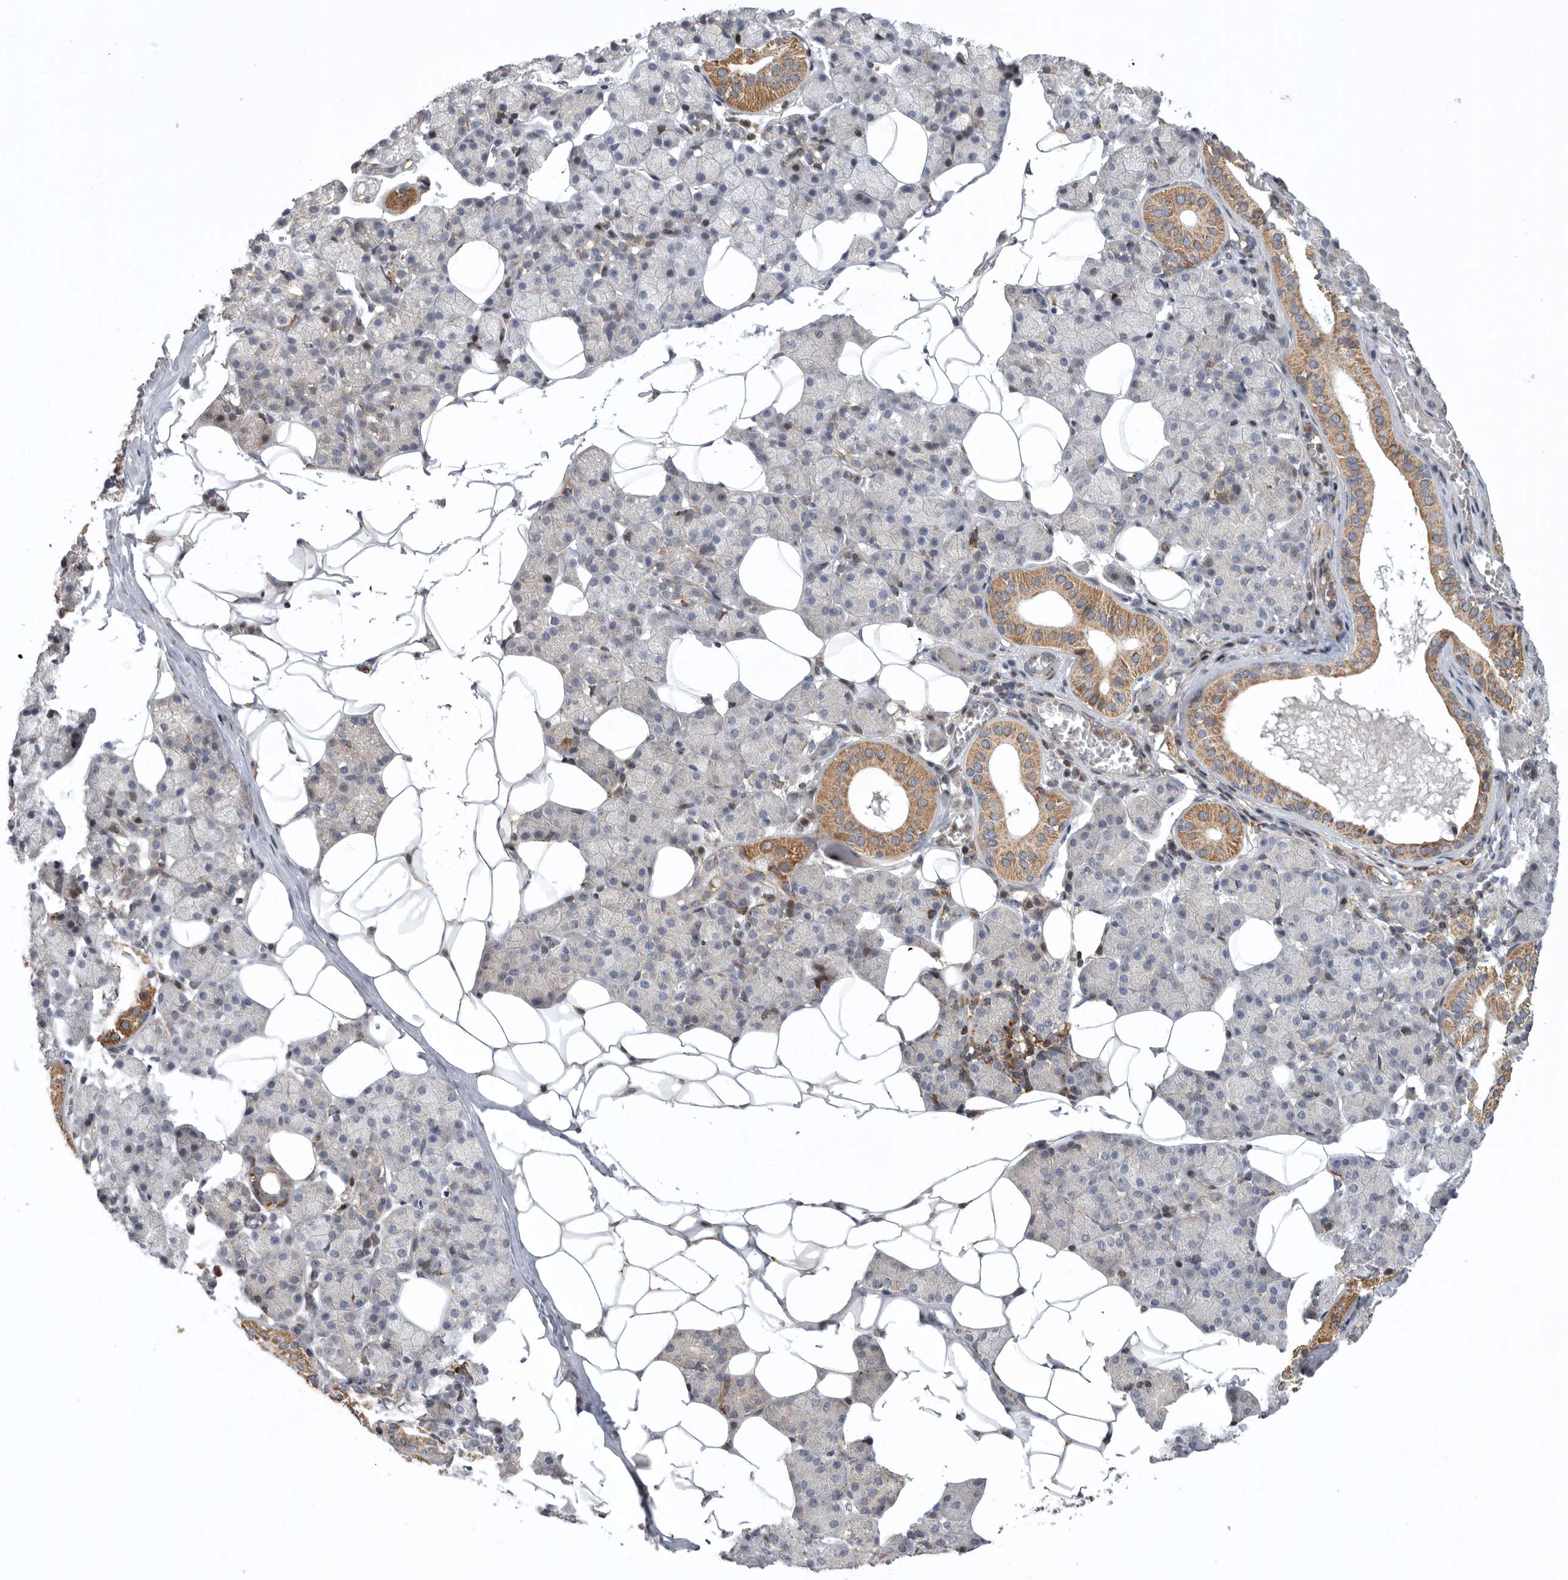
{"staining": {"intensity": "moderate", "quantity": "<25%", "location": "cytoplasmic/membranous"}, "tissue": "salivary gland", "cell_type": "Glandular cells", "image_type": "normal", "snomed": [{"axis": "morphology", "description": "Normal tissue, NOS"}, {"axis": "topography", "description": "Salivary gland"}], "caption": "Brown immunohistochemical staining in normal human salivary gland demonstrates moderate cytoplasmic/membranous staining in approximately <25% of glandular cells. Using DAB (3,3'-diaminobenzidine) (brown) and hematoxylin (blue) stains, captured at high magnification using brightfield microscopy.", "gene": "MPZL1", "patient": {"sex": "female", "age": 33}}